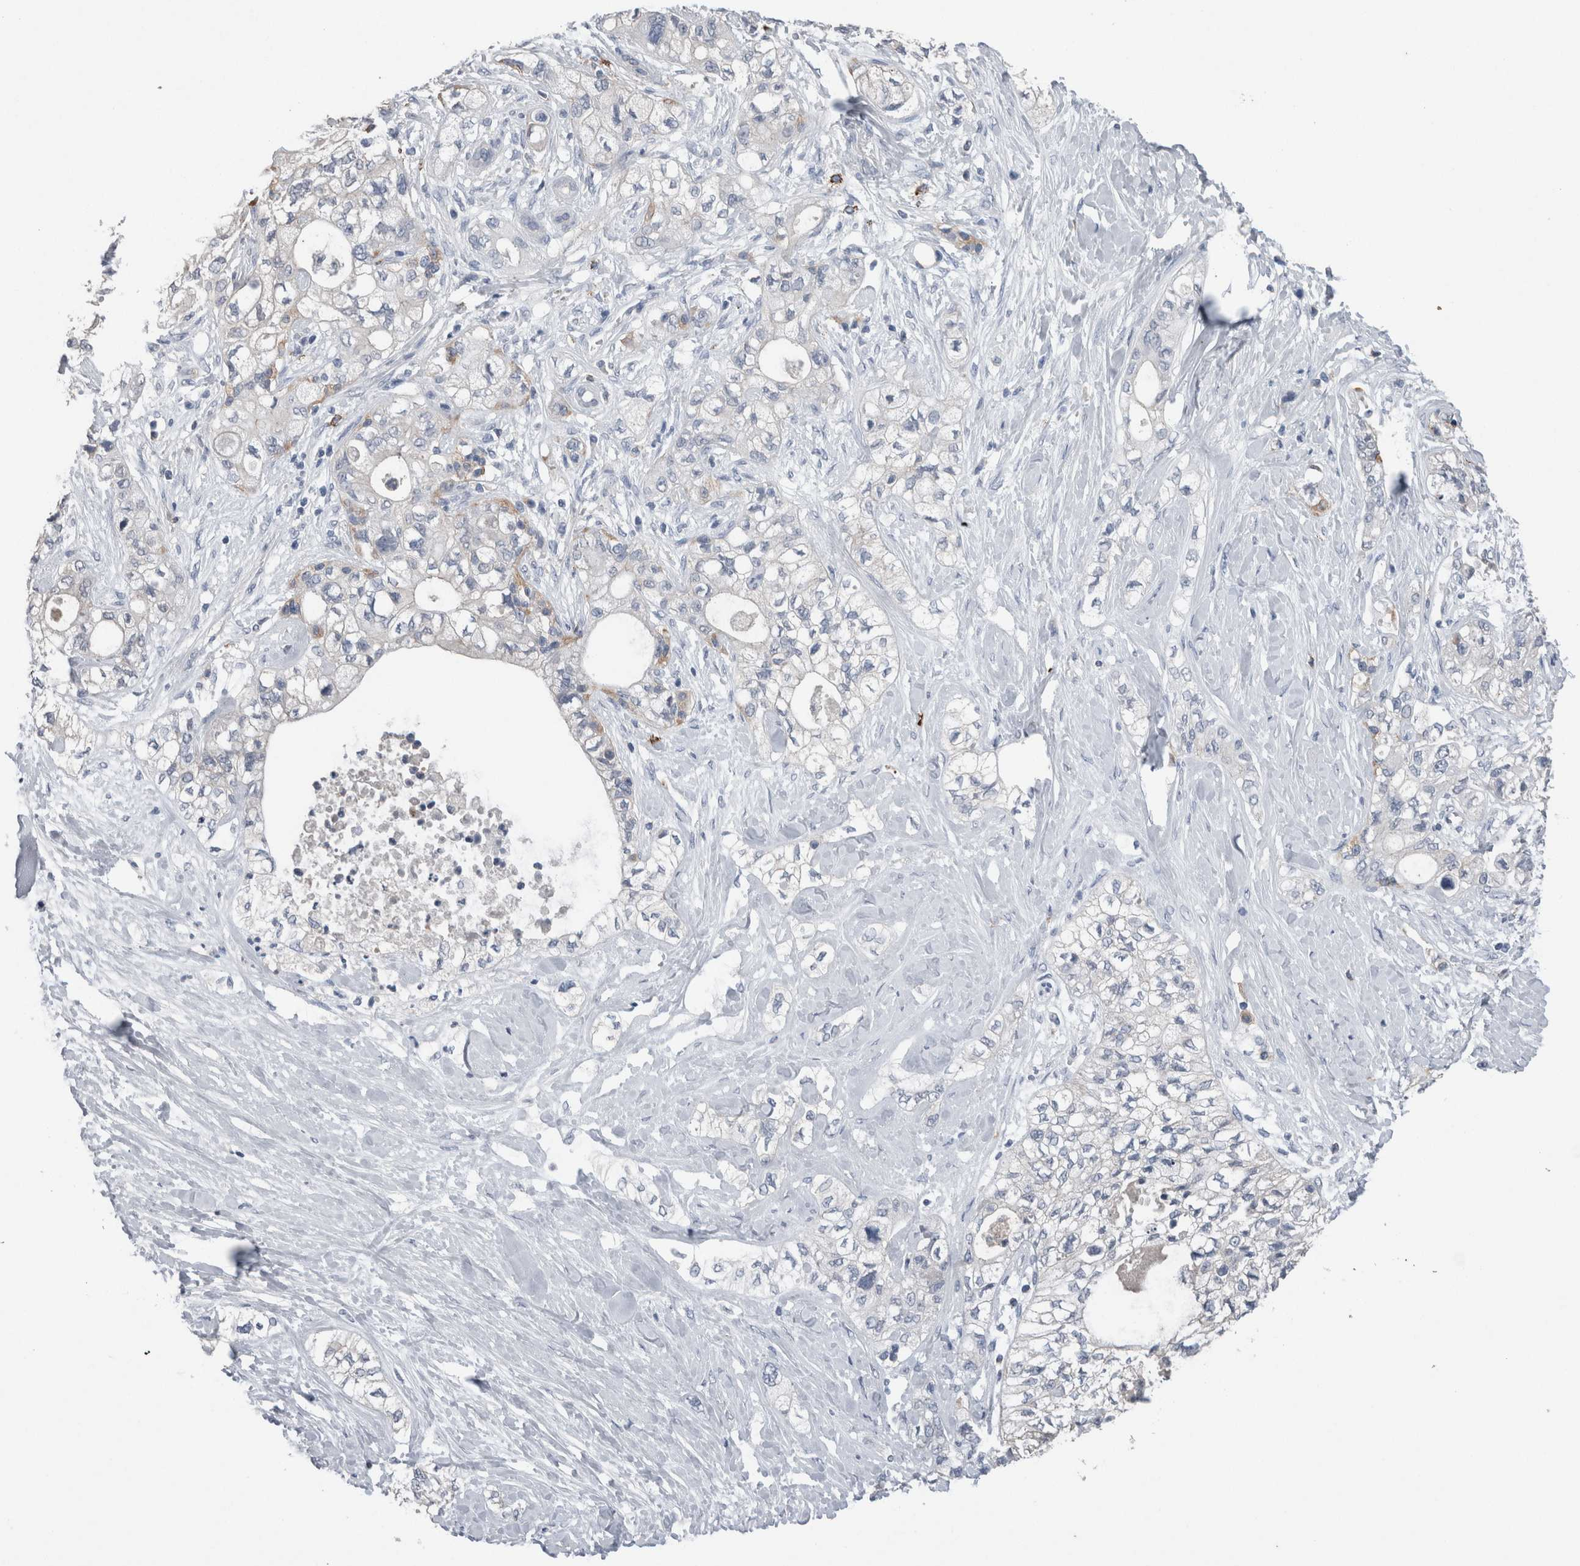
{"staining": {"intensity": "weak", "quantity": "25%-75%", "location": "cytoplasmic/membranous"}, "tissue": "pancreatic cancer", "cell_type": "Tumor cells", "image_type": "cancer", "snomed": [{"axis": "morphology", "description": "Adenocarcinoma, NOS"}, {"axis": "topography", "description": "Pancreas"}], "caption": "A high-resolution histopathology image shows immunohistochemistry staining of adenocarcinoma (pancreatic), which displays weak cytoplasmic/membranous expression in about 25%-75% of tumor cells.", "gene": "CRNN", "patient": {"sex": "male", "age": 70}}